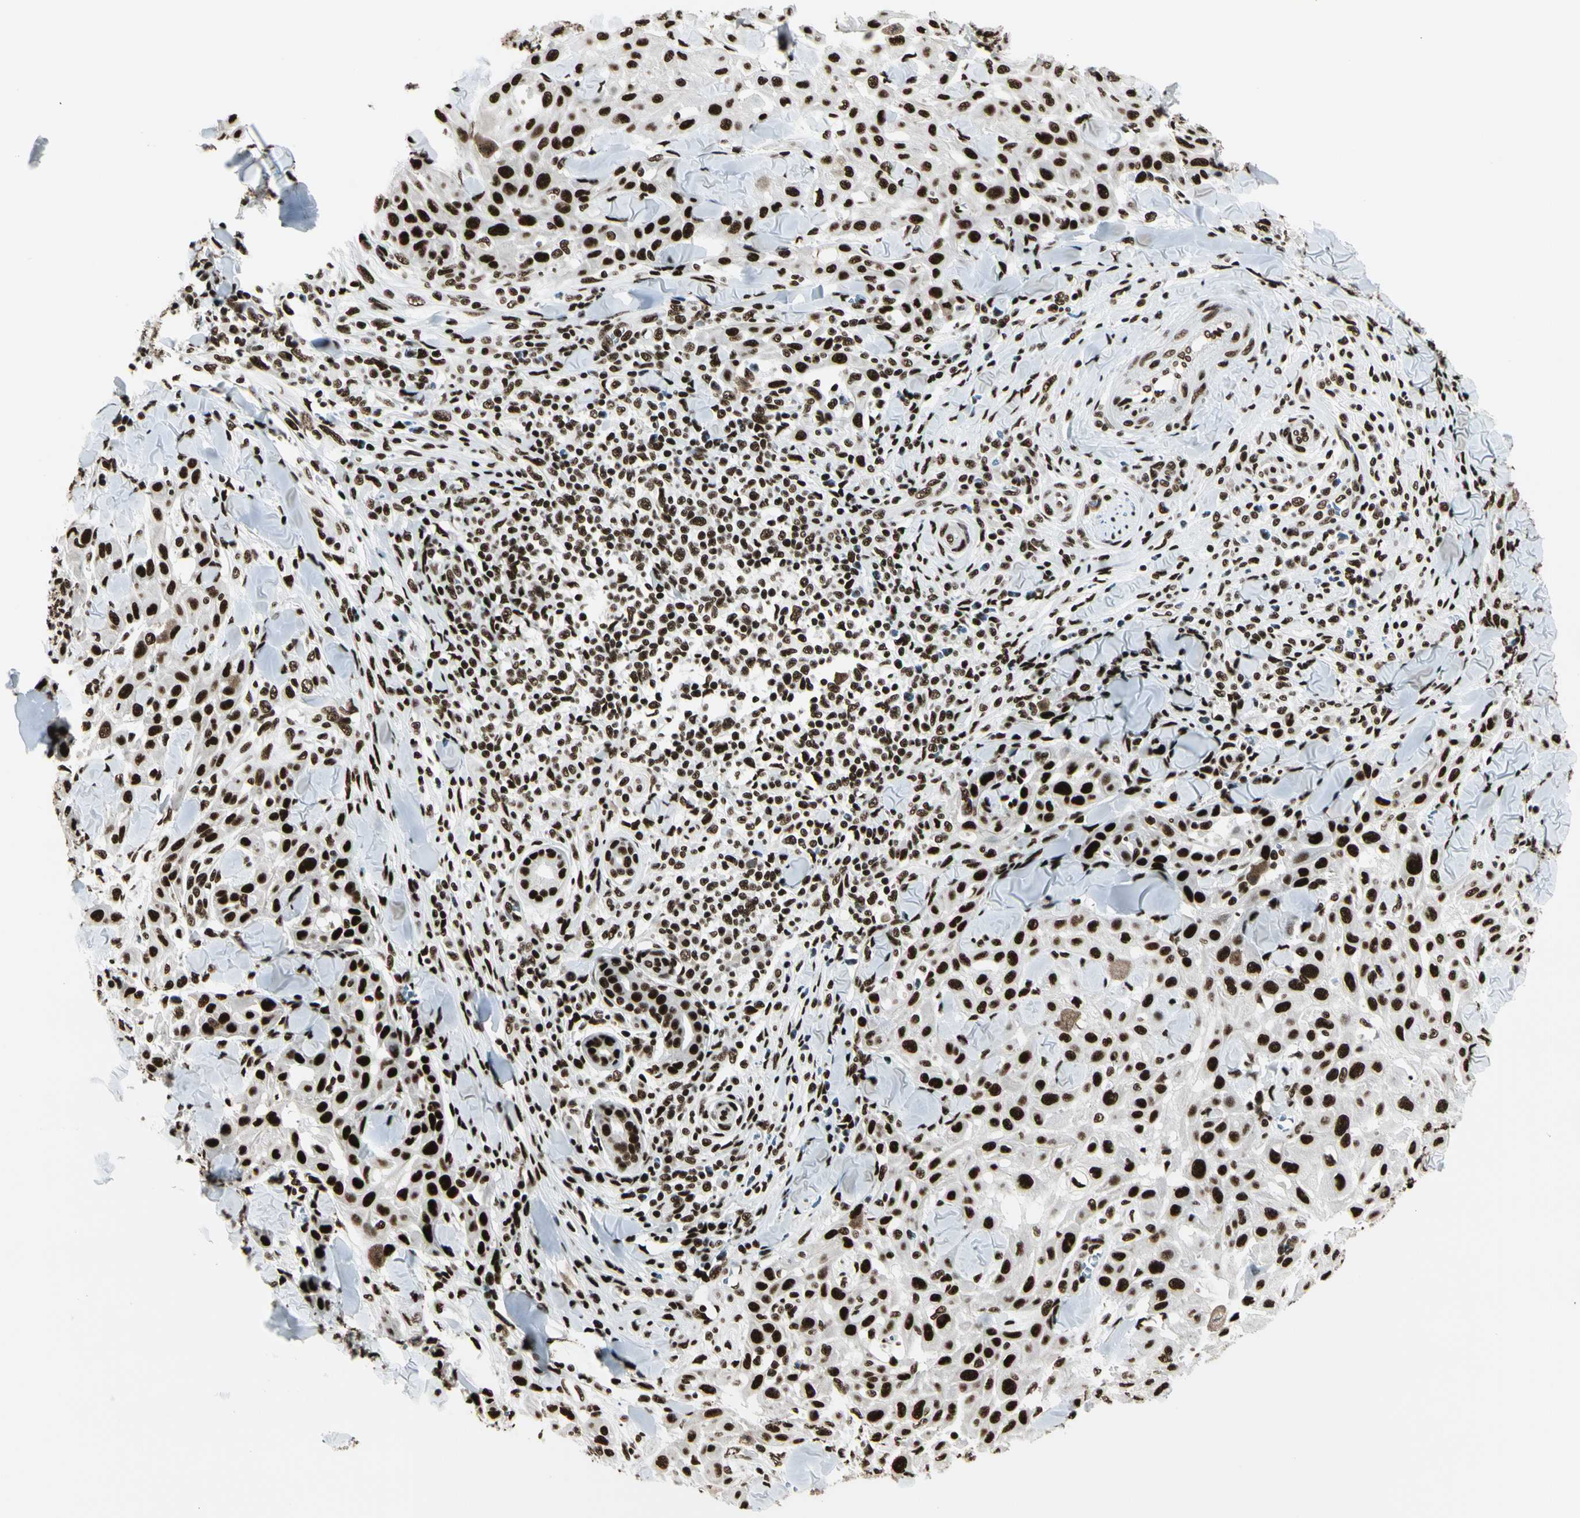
{"staining": {"intensity": "strong", "quantity": ">75%", "location": "nuclear"}, "tissue": "skin cancer", "cell_type": "Tumor cells", "image_type": "cancer", "snomed": [{"axis": "morphology", "description": "Squamous cell carcinoma, NOS"}, {"axis": "topography", "description": "Skin"}], "caption": "Tumor cells show strong nuclear positivity in about >75% of cells in skin squamous cell carcinoma.", "gene": "CCAR1", "patient": {"sex": "male", "age": 24}}